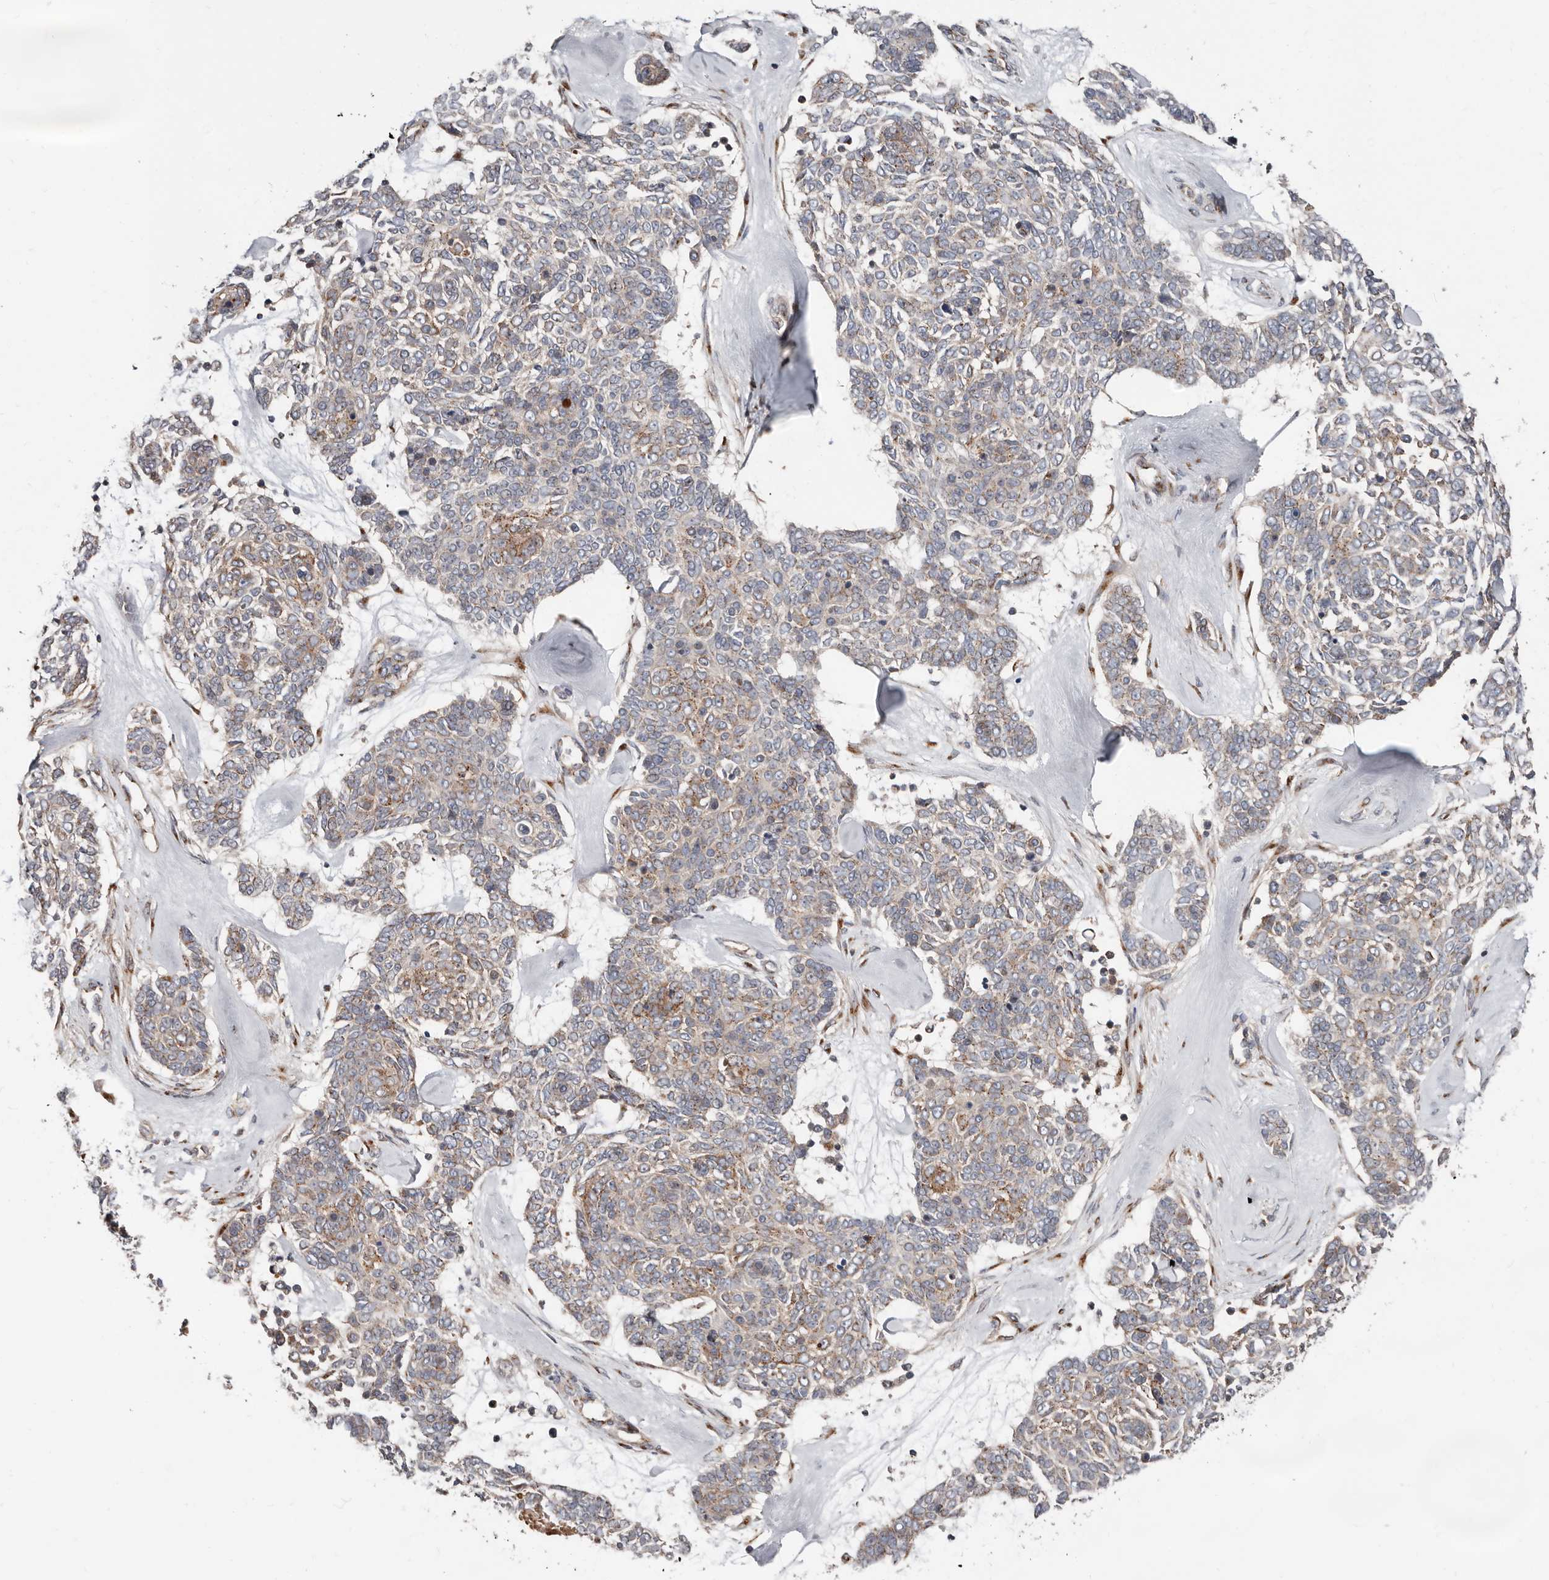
{"staining": {"intensity": "moderate", "quantity": "<25%", "location": "cytoplasmic/membranous"}, "tissue": "skin cancer", "cell_type": "Tumor cells", "image_type": "cancer", "snomed": [{"axis": "morphology", "description": "Basal cell carcinoma"}, {"axis": "topography", "description": "Skin"}], "caption": "About <25% of tumor cells in human skin basal cell carcinoma reveal moderate cytoplasmic/membranous protein staining as visualized by brown immunohistochemical staining.", "gene": "COG1", "patient": {"sex": "female", "age": 81}}